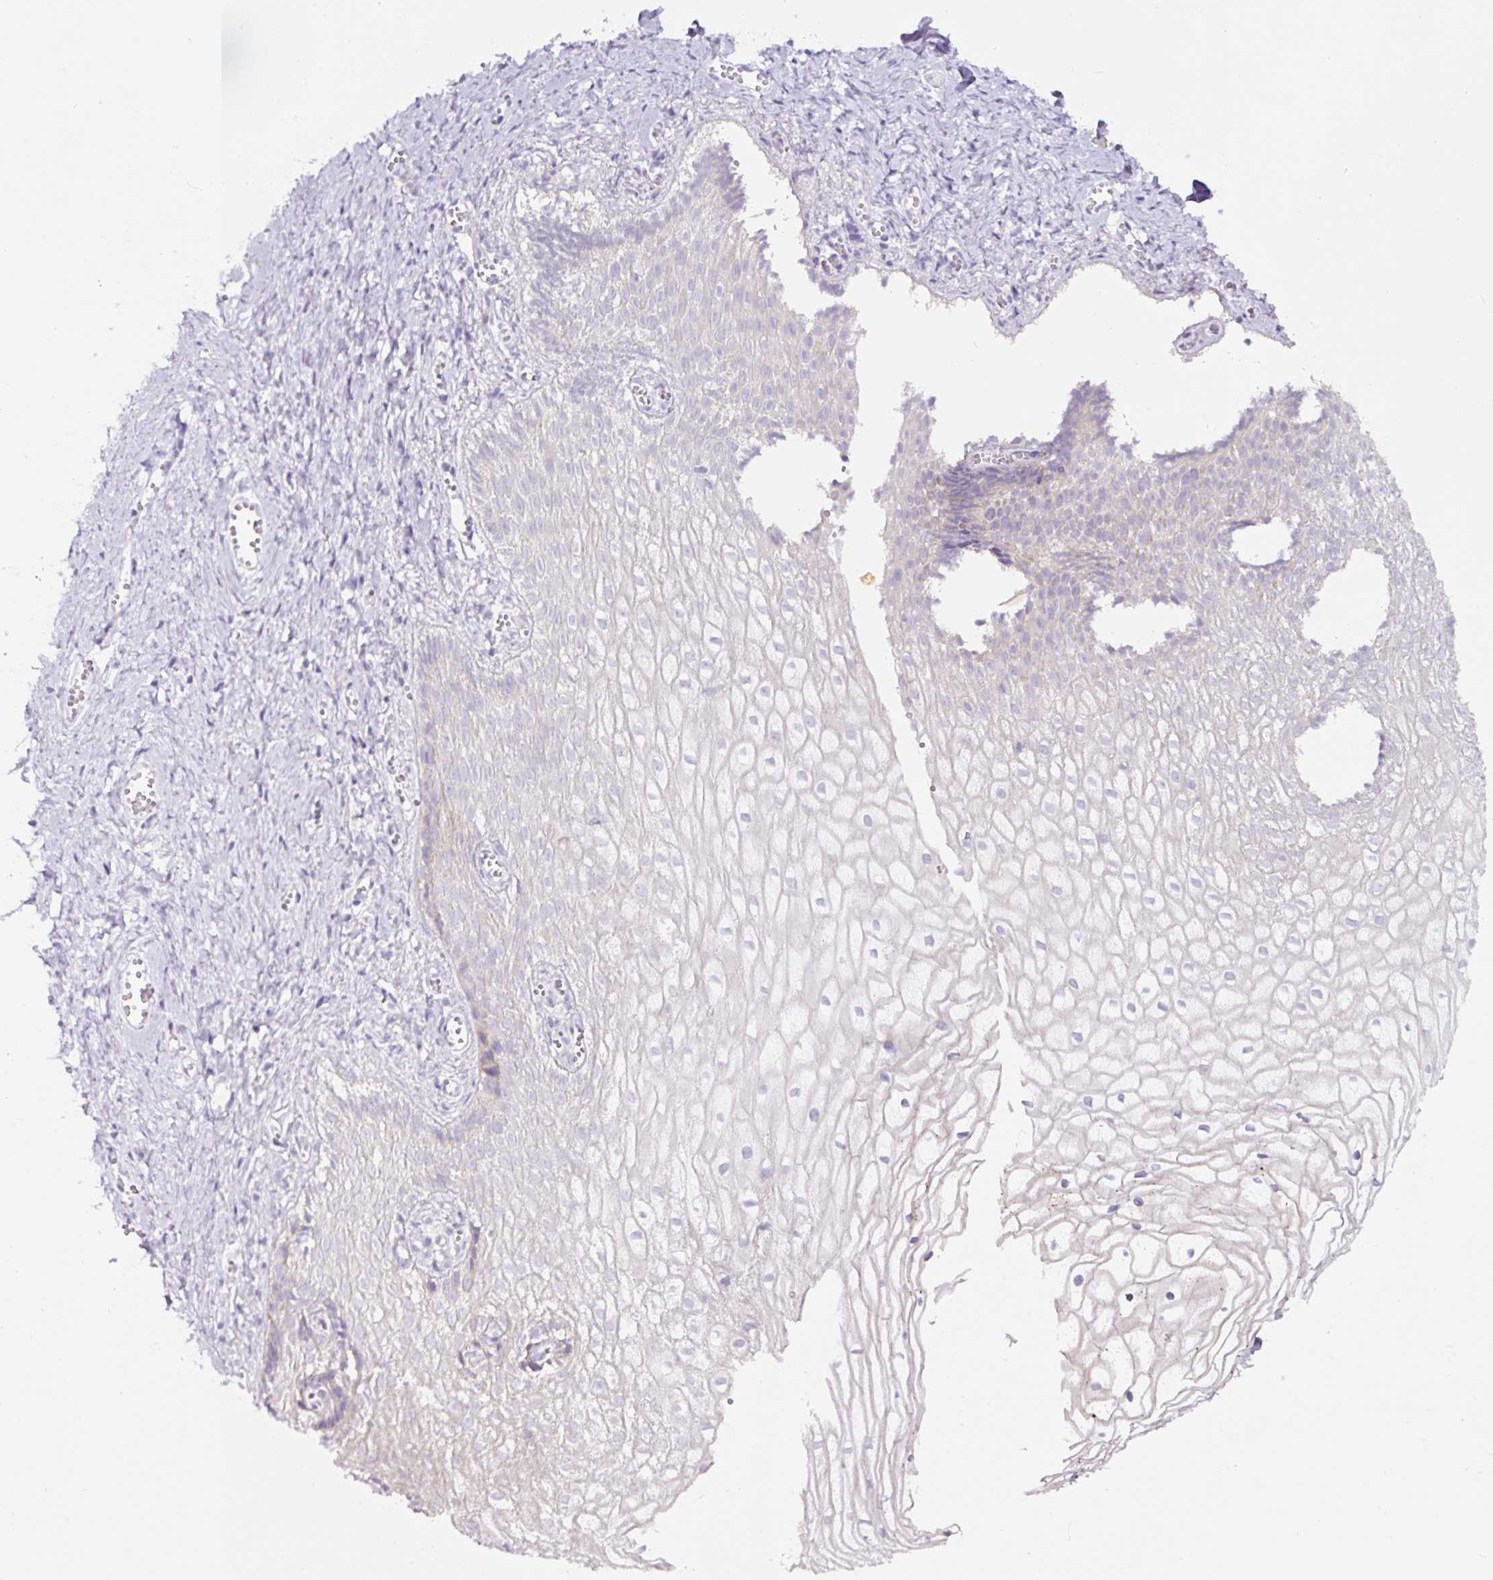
{"staining": {"intensity": "negative", "quantity": "none", "location": "none"}, "tissue": "vagina", "cell_type": "Squamous epithelial cells", "image_type": "normal", "snomed": [{"axis": "morphology", "description": "Normal tissue, NOS"}, {"axis": "topography", "description": "Vagina"}], "caption": "High power microscopy image of an immunohistochemistry (IHC) image of benign vagina, revealing no significant positivity in squamous epithelial cells.", "gene": "HPS4", "patient": {"sex": "female", "age": 56}}